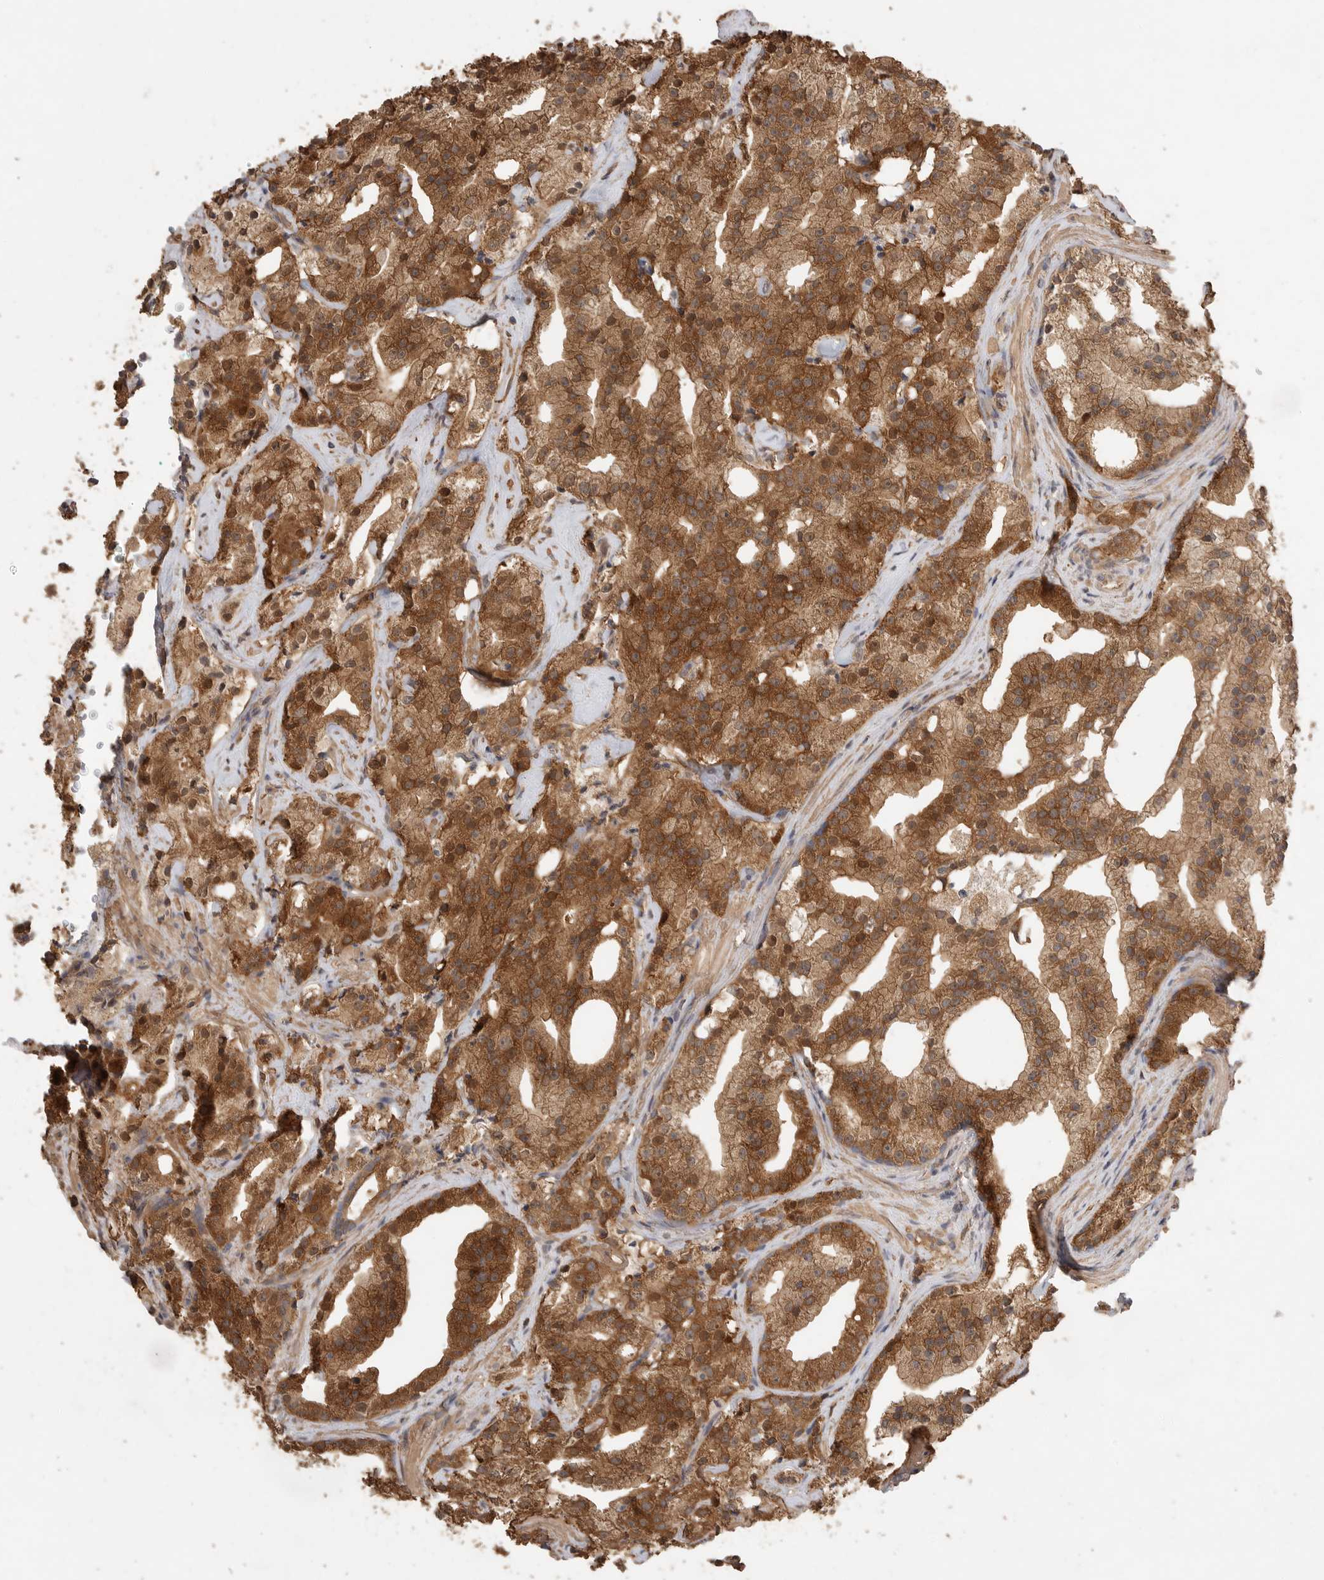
{"staining": {"intensity": "moderate", "quantity": ">75%", "location": "cytoplasmic/membranous,nuclear"}, "tissue": "prostate cancer", "cell_type": "Tumor cells", "image_type": "cancer", "snomed": [{"axis": "morphology", "description": "Adenocarcinoma, High grade"}, {"axis": "topography", "description": "Prostate"}], "caption": "Prostate cancer (high-grade adenocarcinoma) stained with a protein marker demonstrates moderate staining in tumor cells.", "gene": "MAP2K1", "patient": {"sex": "male", "age": 64}}